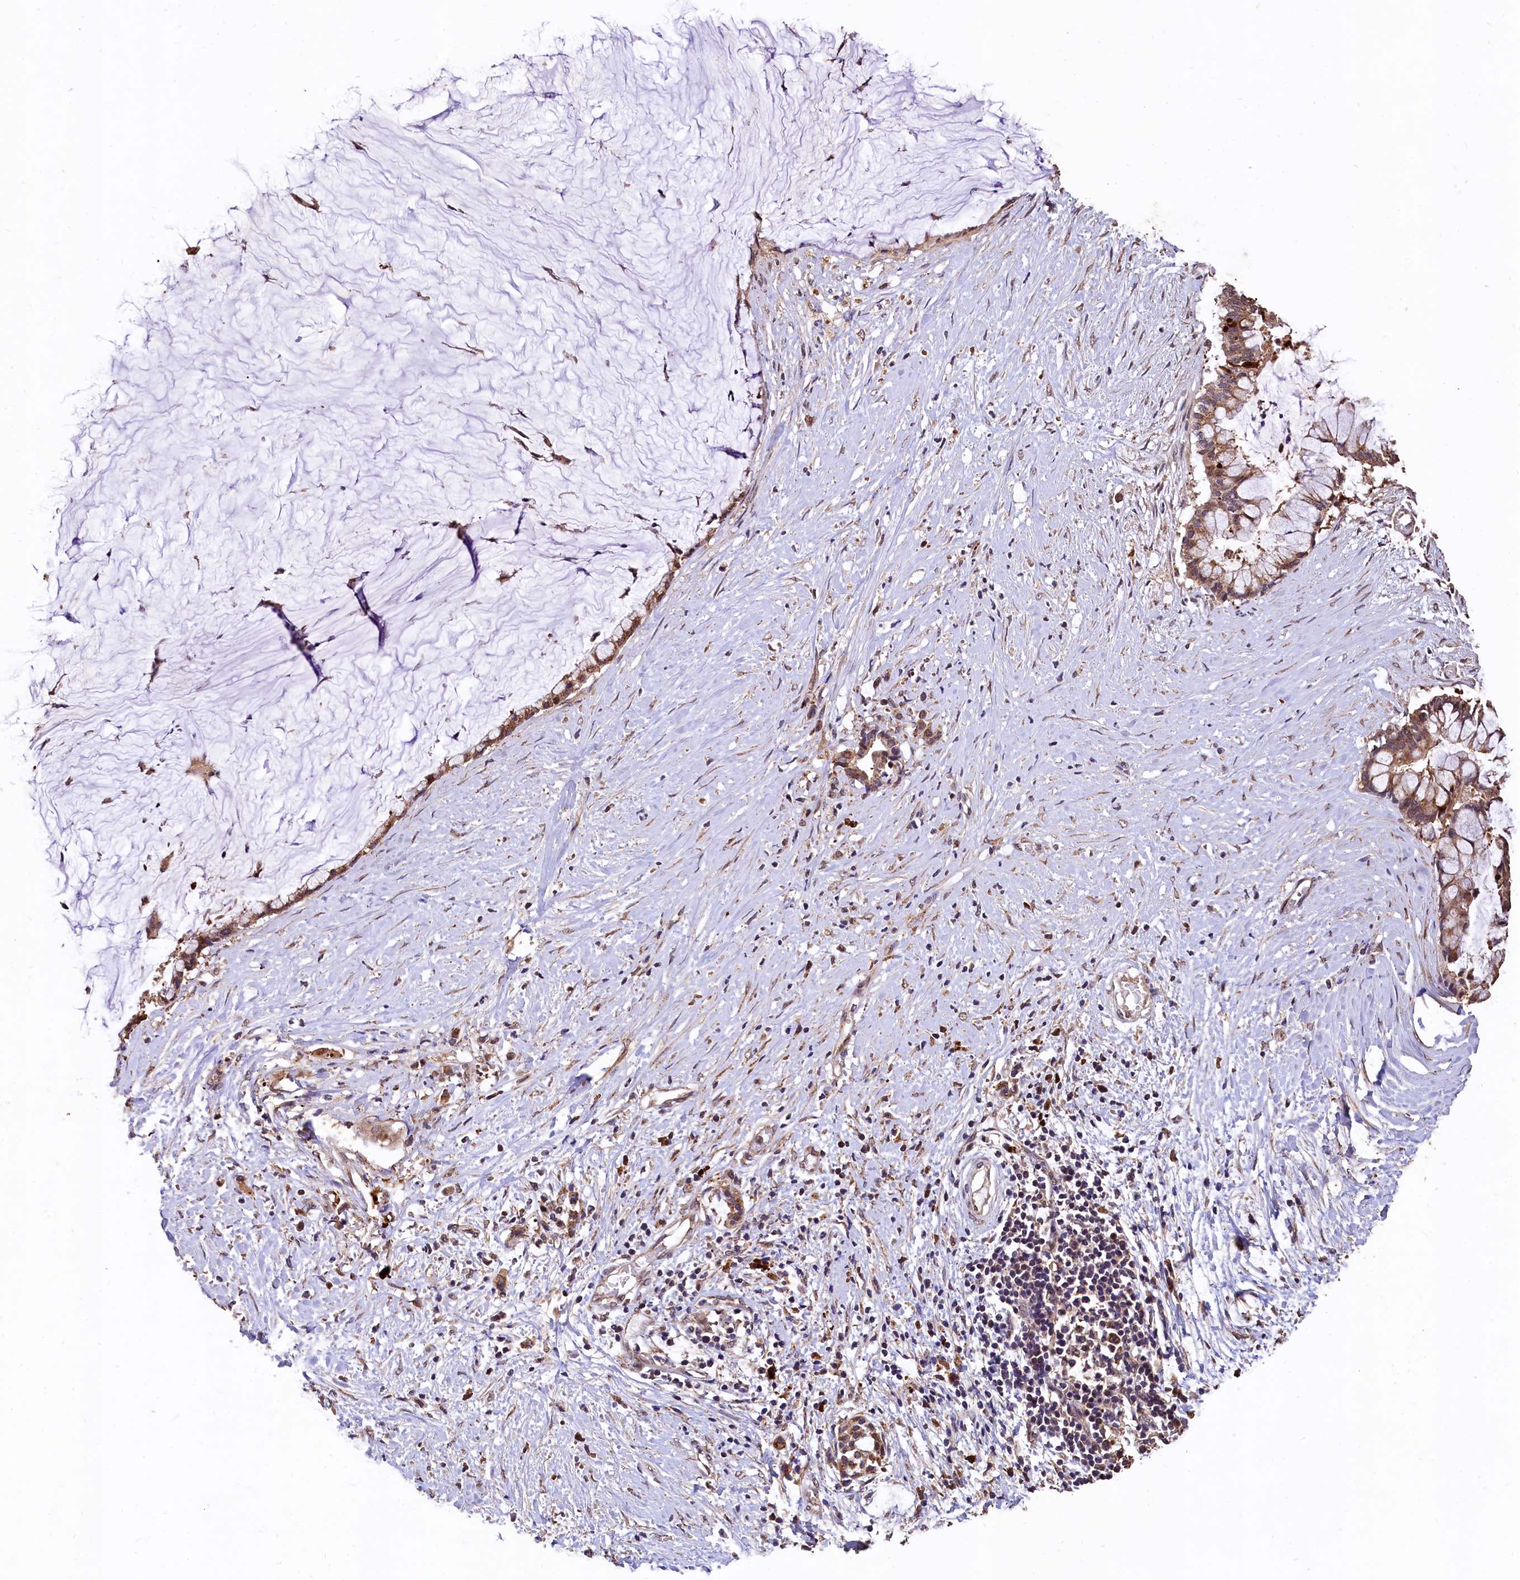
{"staining": {"intensity": "moderate", "quantity": ">75%", "location": "cytoplasmic/membranous"}, "tissue": "pancreatic cancer", "cell_type": "Tumor cells", "image_type": "cancer", "snomed": [{"axis": "morphology", "description": "Adenocarcinoma, NOS"}, {"axis": "topography", "description": "Pancreas"}], "caption": "Adenocarcinoma (pancreatic) tissue displays moderate cytoplasmic/membranous positivity in approximately >75% of tumor cells, visualized by immunohistochemistry.", "gene": "LSM4", "patient": {"sex": "male", "age": 41}}